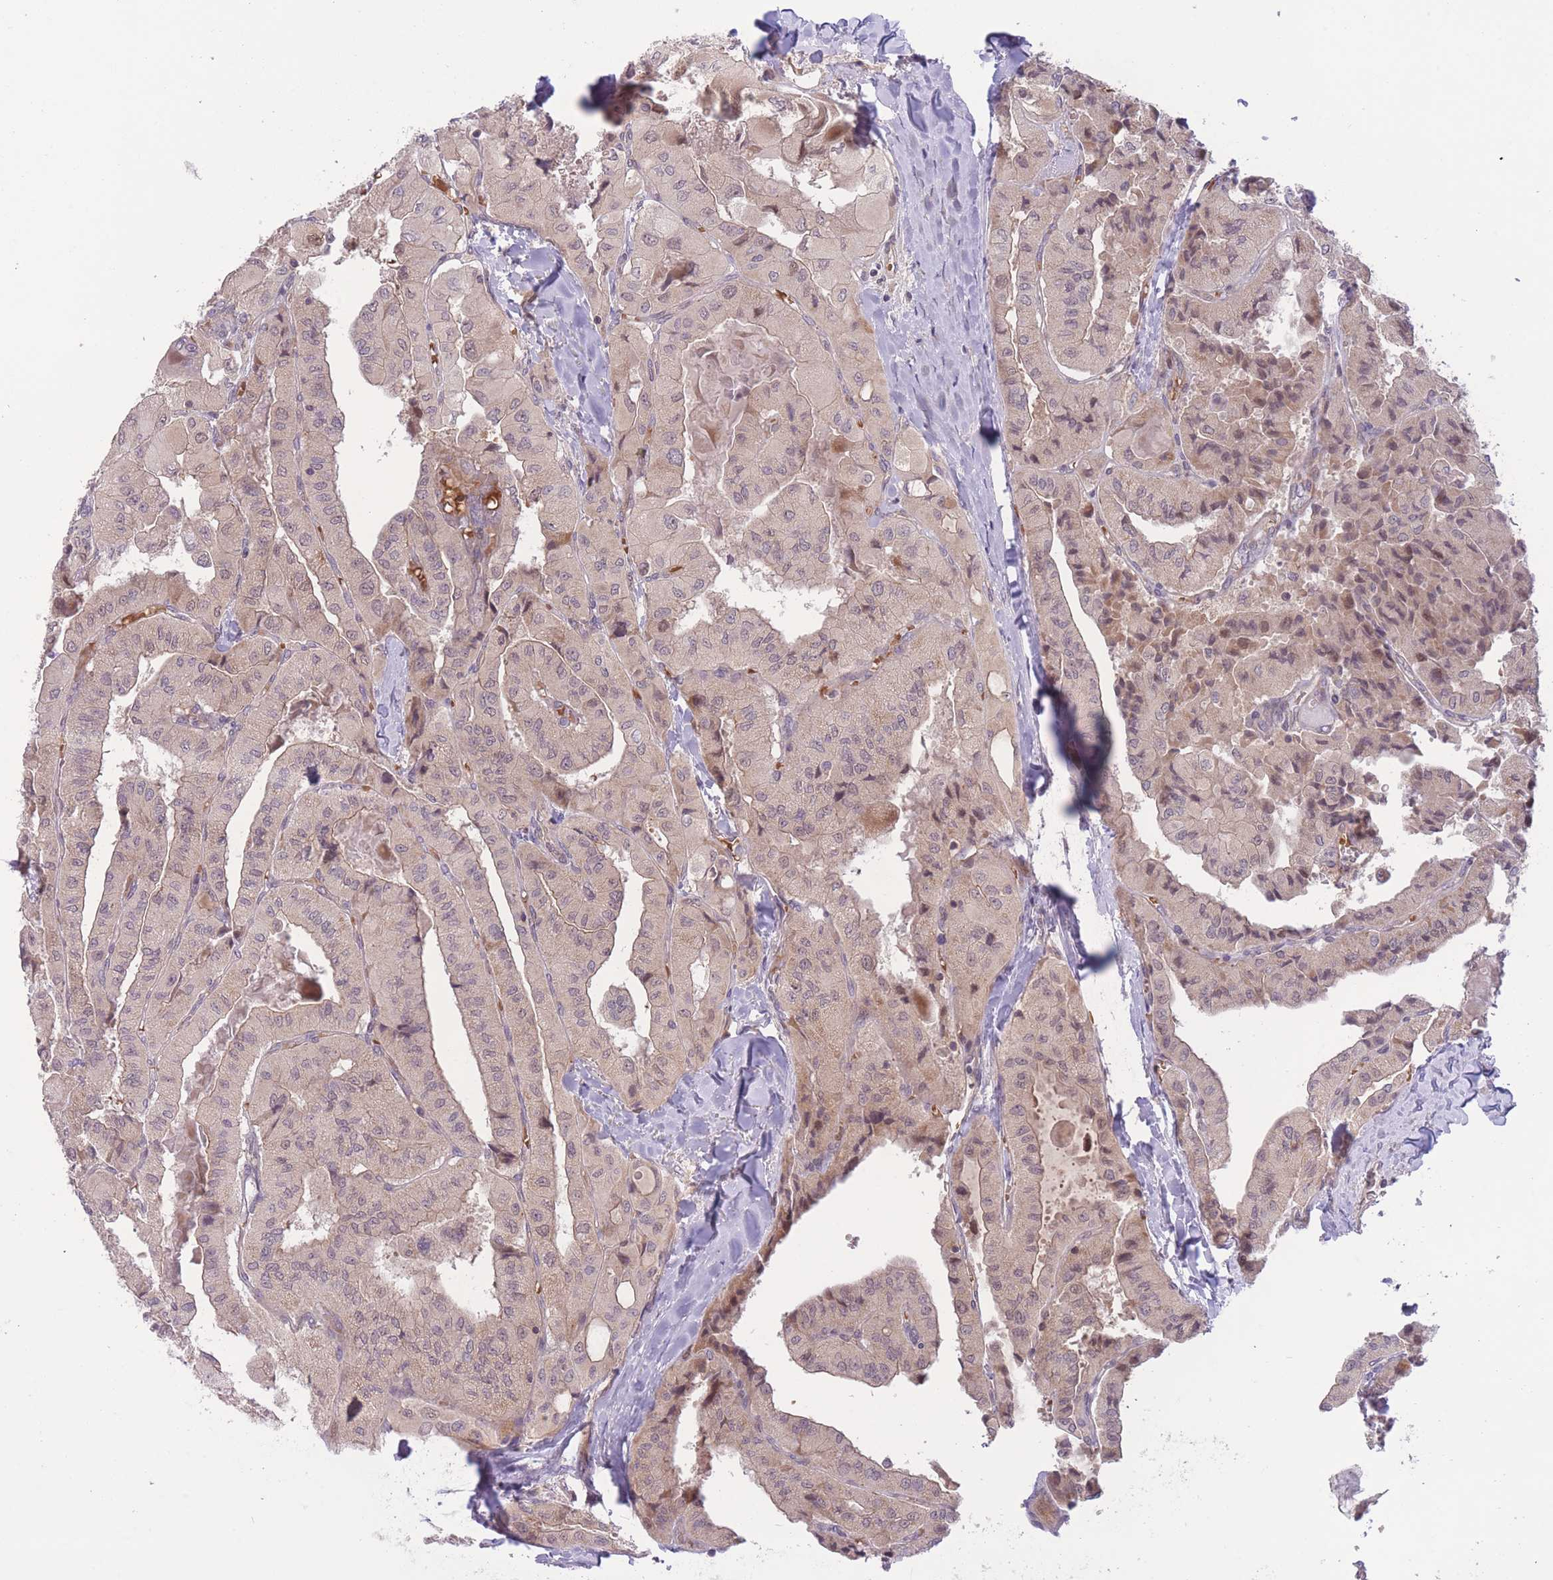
{"staining": {"intensity": "moderate", "quantity": "<25%", "location": "cytoplasmic/membranous"}, "tissue": "thyroid cancer", "cell_type": "Tumor cells", "image_type": "cancer", "snomed": [{"axis": "morphology", "description": "Normal tissue, NOS"}, {"axis": "morphology", "description": "Papillary adenocarcinoma, NOS"}, {"axis": "topography", "description": "Thyroid gland"}], "caption": "Human papillary adenocarcinoma (thyroid) stained with a brown dye shows moderate cytoplasmic/membranous positive expression in about <25% of tumor cells.", "gene": "FUT5", "patient": {"sex": "female", "age": 59}}